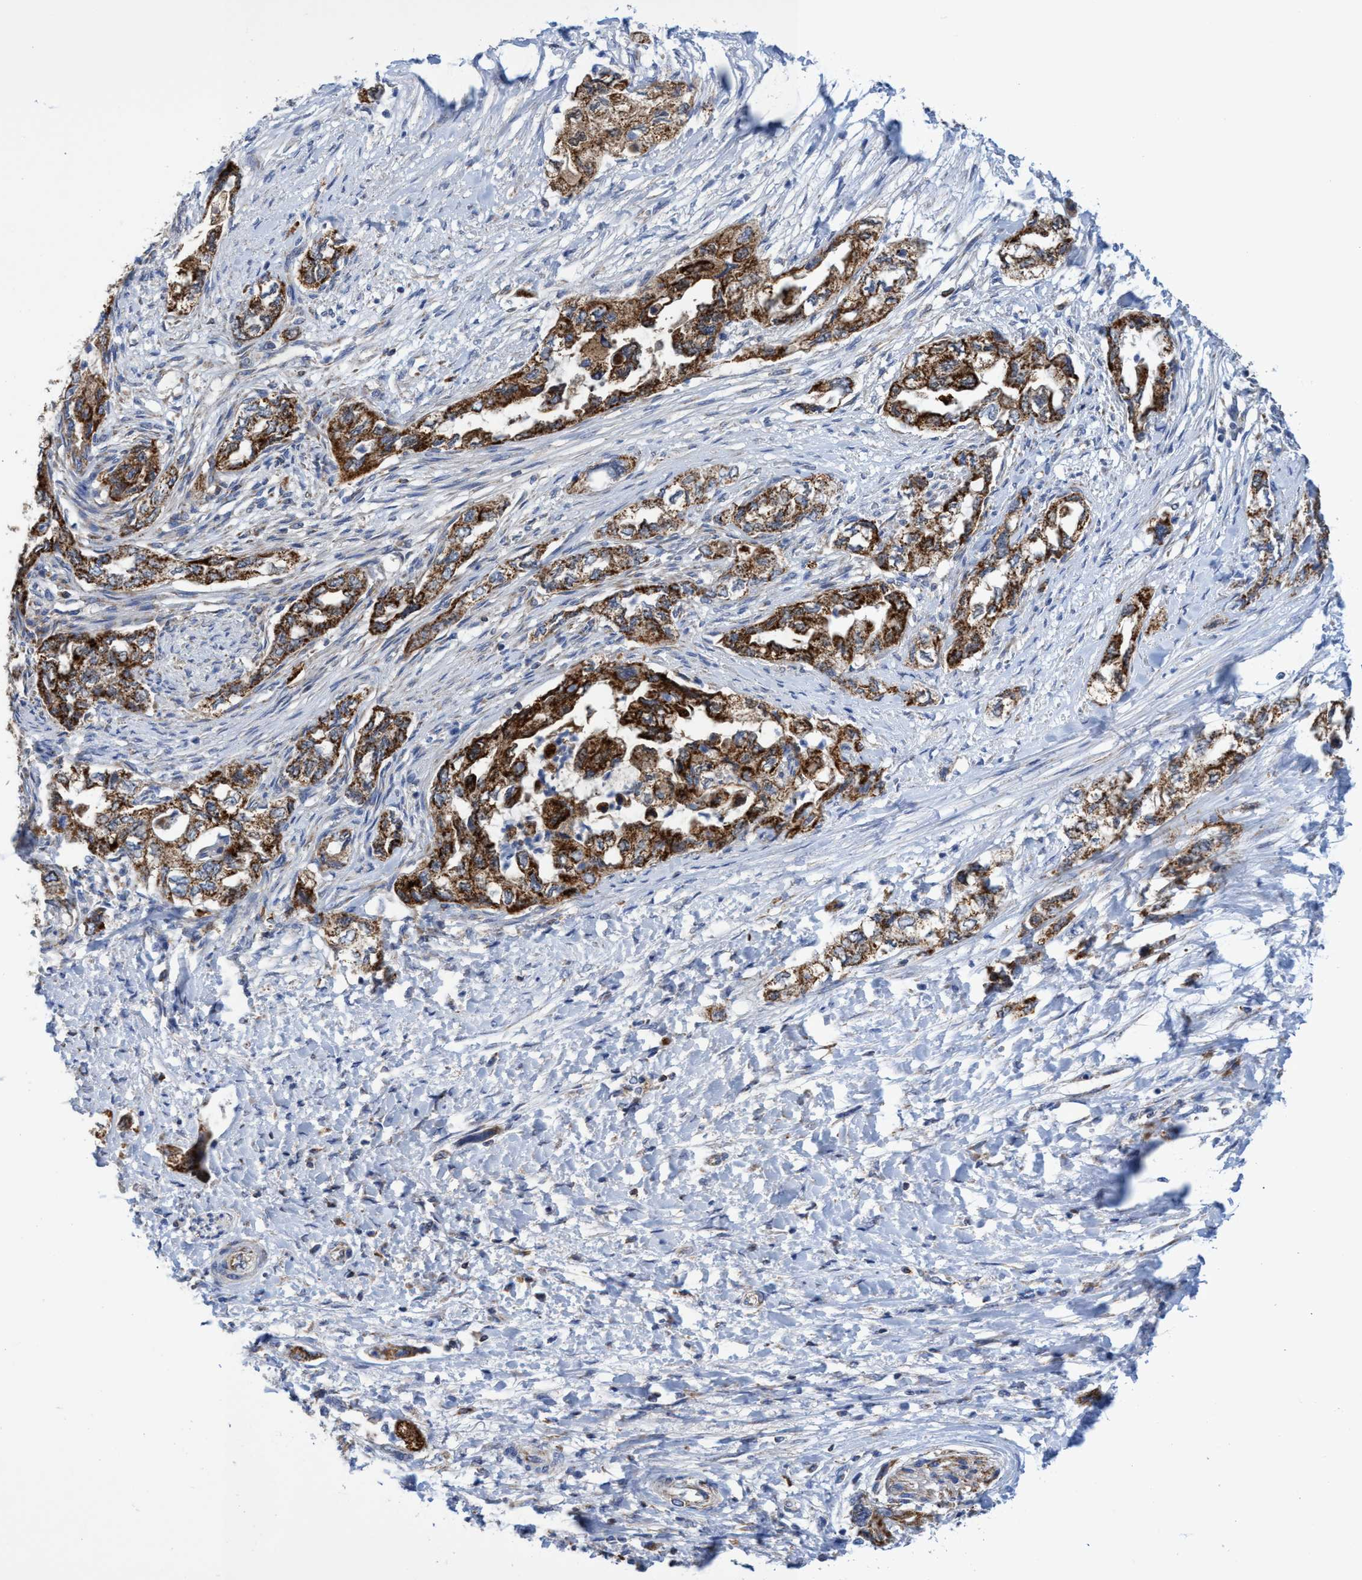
{"staining": {"intensity": "strong", "quantity": ">75%", "location": "cytoplasmic/membranous"}, "tissue": "pancreatic cancer", "cell_type": "Tumor cells", "image_type": "cancer", "snomed": [{"axis": "morphology", "description": "Adenocarcinoma, NOS"}, {"axis": "topography", "description": "Pancreas"}], "caption": "There is high levels of strong cytoplasmic/membranous expression in tumor cells of pancreatic cancer (adenocarcinoma), as demonstrated by immunohistochemical staining (brown color).", "gene": "CRYZ", "patient": {"sex": "female", "age": 73}}